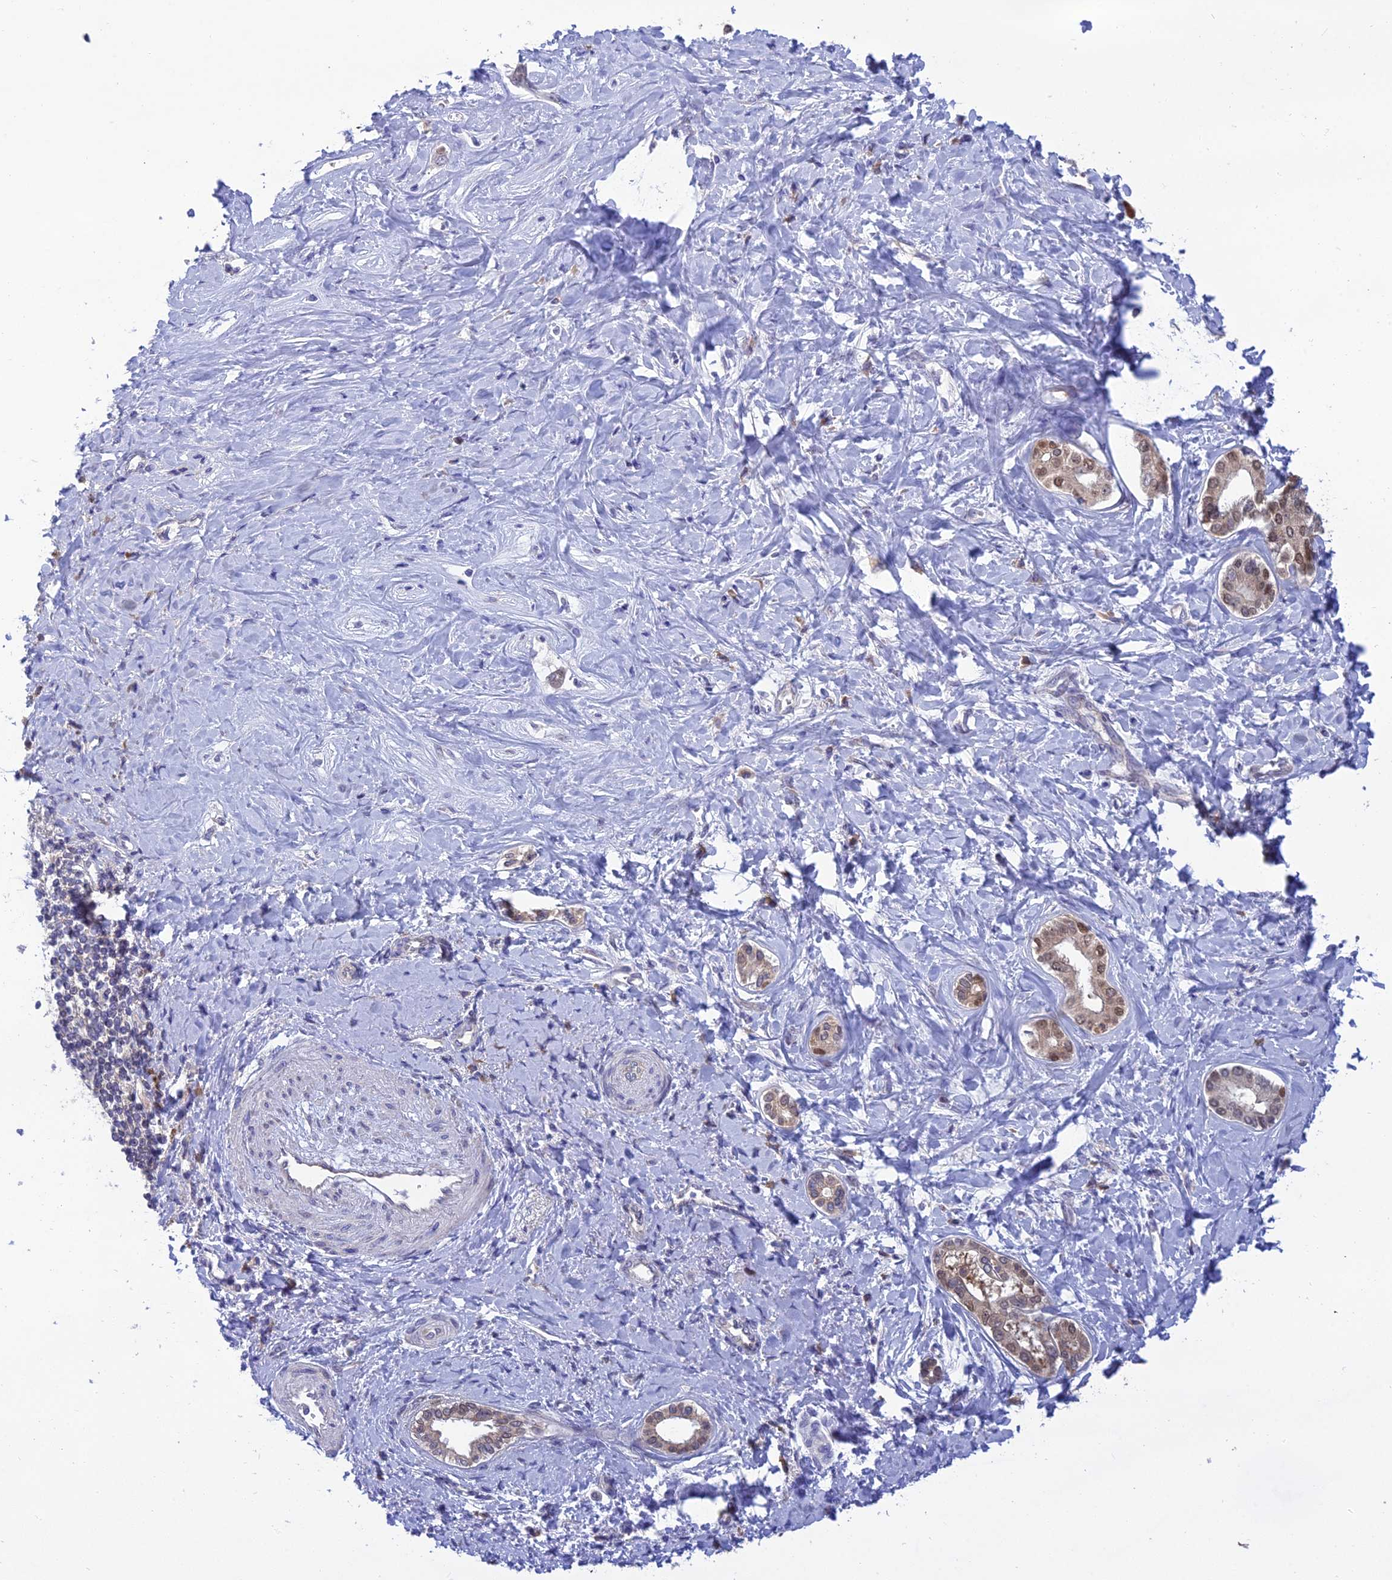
{"staining": {"intensity": "weak", "quantity": "25%-75%", "location": "nuclear"}, "tissue": "liver cancer", "cell_type": "Tumor cells", "image_type": "cancer", "snomed": [{"axis": "morphology", "description": "Cholangiocarcinoma"}, {"axis": "topography", "description": "Liver"}], "caption": "Tumor cells display low levels of weak nuclear expression in about 25%-75% of cells in cholangiocarcinoma (liver). The staining is performed using DAB brown chromogen to label protein expression. The nuclei are counter-stained blue using hematoxylin.", "gene": "CLCN7", "patient": {"sex": "female", "age": 77}}